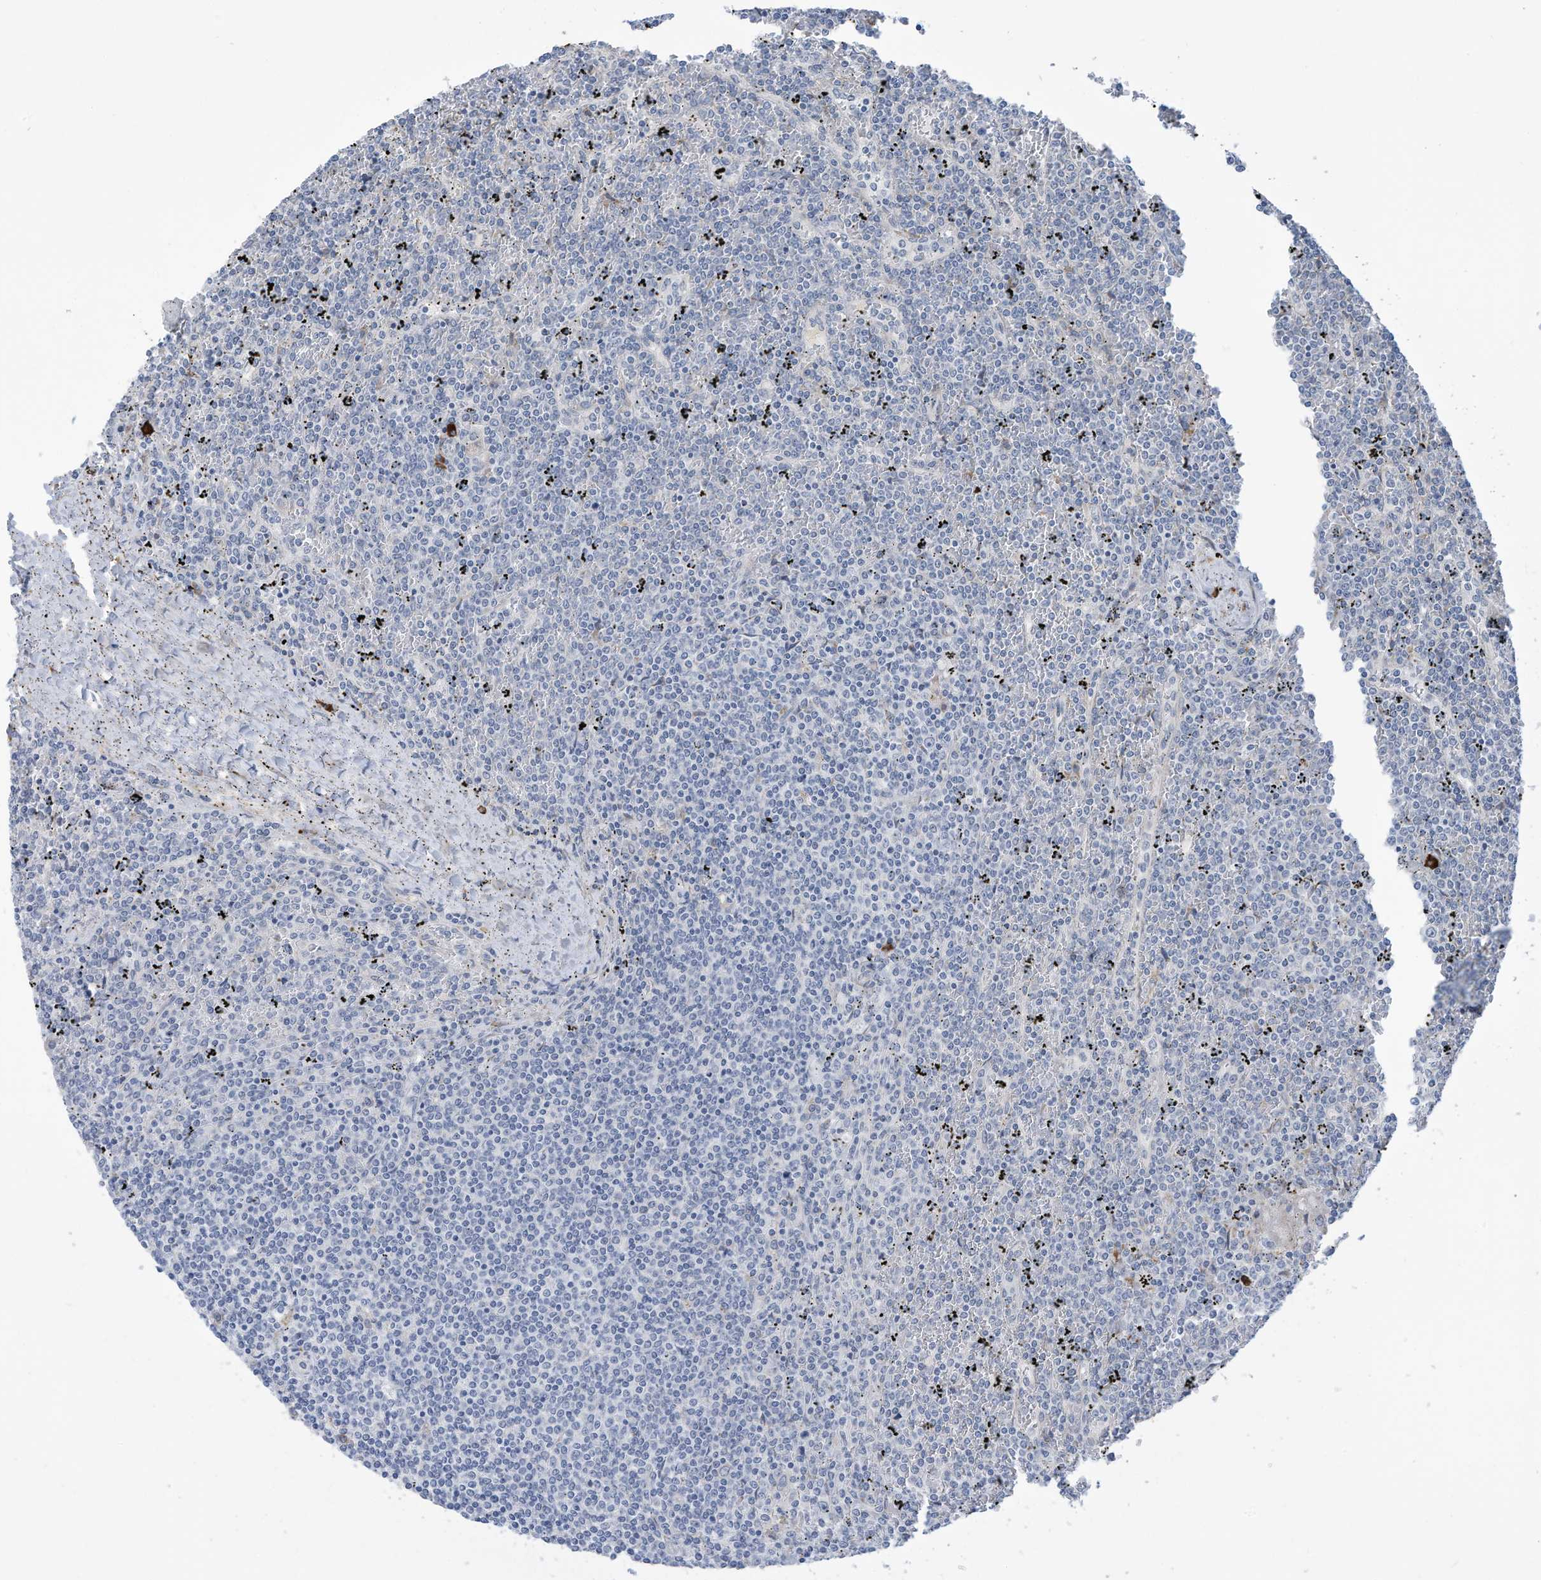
{"staining": {"intensity": "negative", "quantity": "none", "location": "none"}, "tissue": "lymphoma", "cell_type": "Tumor cells", "image_type": "cancer", "snomed": [{"axis": "morphology", "description": "Malignant lymphoma, non-Hodgkin's type, Low grade"}, {"axis": "topography", "description": "Spleen"}], "caption": "High magnification brightfield microscopy of lymphoma stained with DAB (3,3'-diaminobenzidine) (brown) and counterstained with hematoxylin (blue): tumor cells show no significant positivity.", "gene": "ZNF292", "patient": {"sex": "female", "age": 19}}